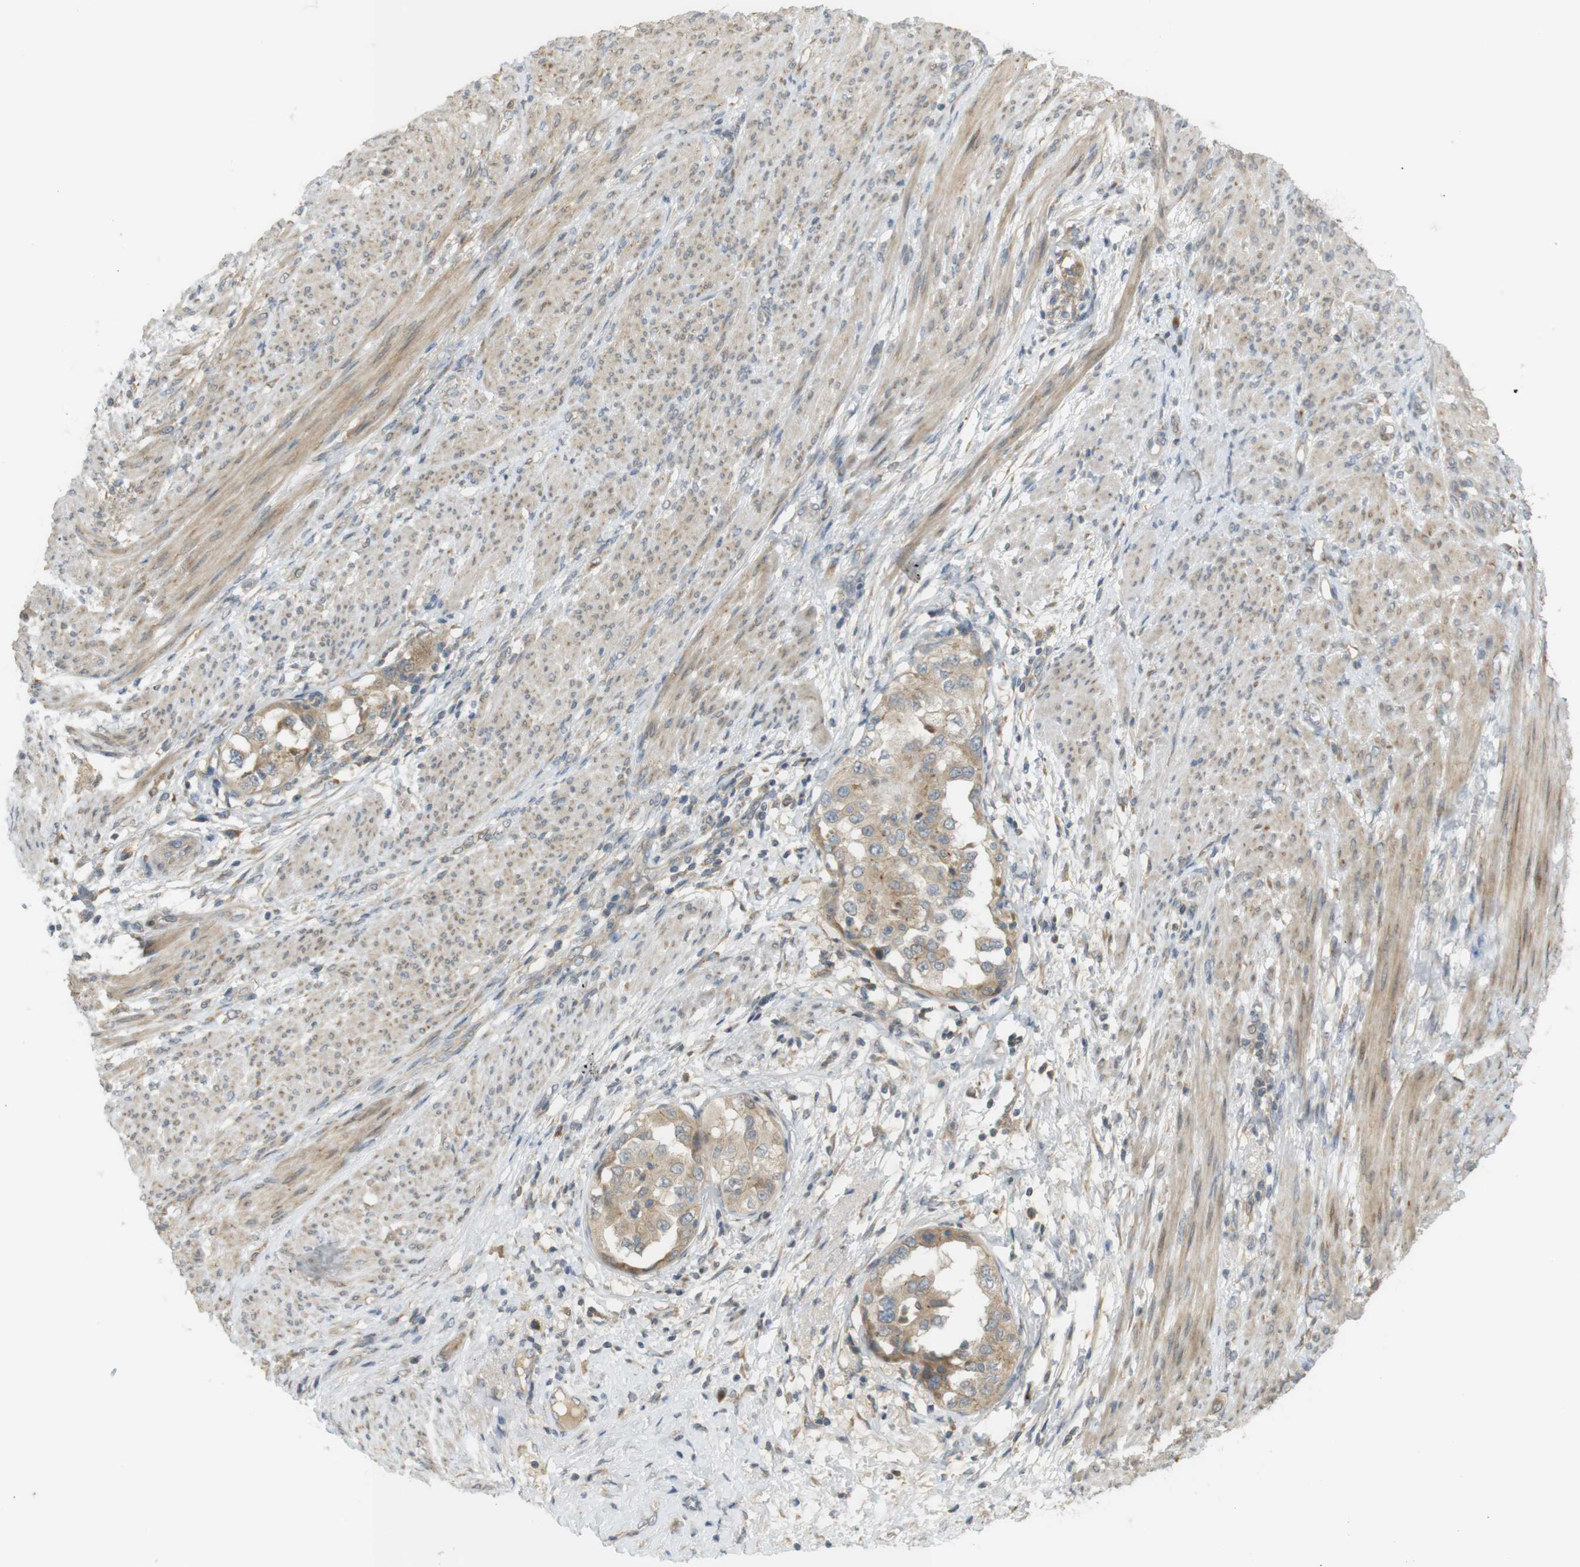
{"staining": {"intensity": "moderate", "quantity": ">75%", "location": "cytoplasmic/membranous"}, "tissue": "endometrial cancer", "cell_type": "Tumor cells", "image_type": "cancer", "snomed": [{"axis": "morphology", "description": "Adenocarcinoma, NOS"}, {"axis": "topography", "description": "Endometrium"}], "caption": "Approximately >75% of tumor cells in human endometrial cancer (adenocarcinoma) reveal moderate cytoplasmic/membranous protein staining as visualized by brown immunohistochemical staining.", "gene": "CLRN3", "patient": {"sex": "female", "age": 85}}